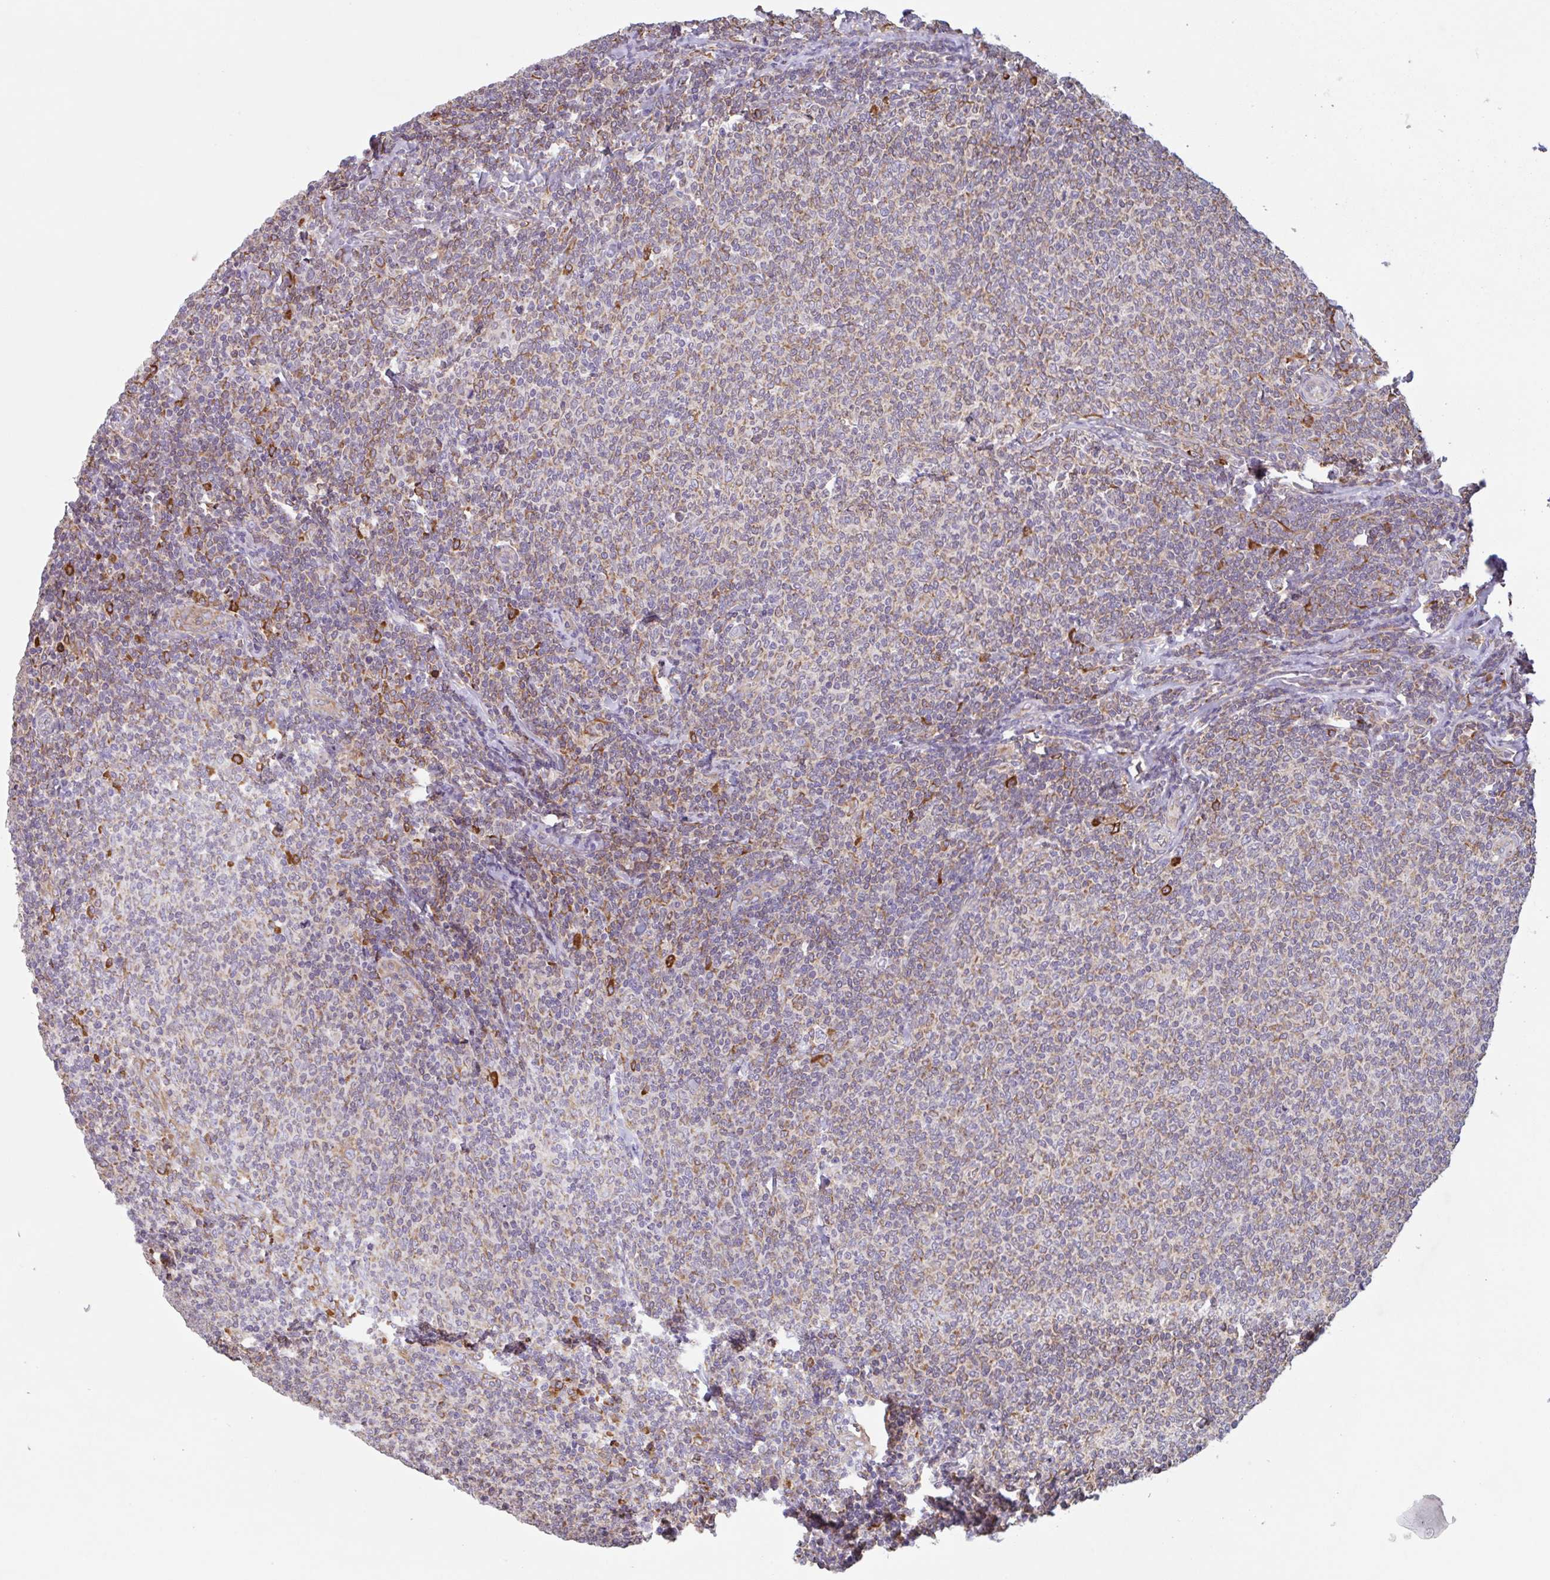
{"staining": {"intensity": "weak", "quantity": "<25%", "location": "cytoplasmic/membranous"}, "tissue": "lymphoma", "cell_type": "Tumor cells", "image_type": "cancer", "snomed": [{"axis": "morphology", "description": "Malignant lymphoma, non-Hodgkin's type, Low grade"}, {"axis": "topography", "description": "Lymph node"}], "caption": "Lymphoma was stained to show a protein in brown. There is no significant staining in tumor cells.", "gene": "DOK4", "patient": {"sex": "male", "age": 52}}